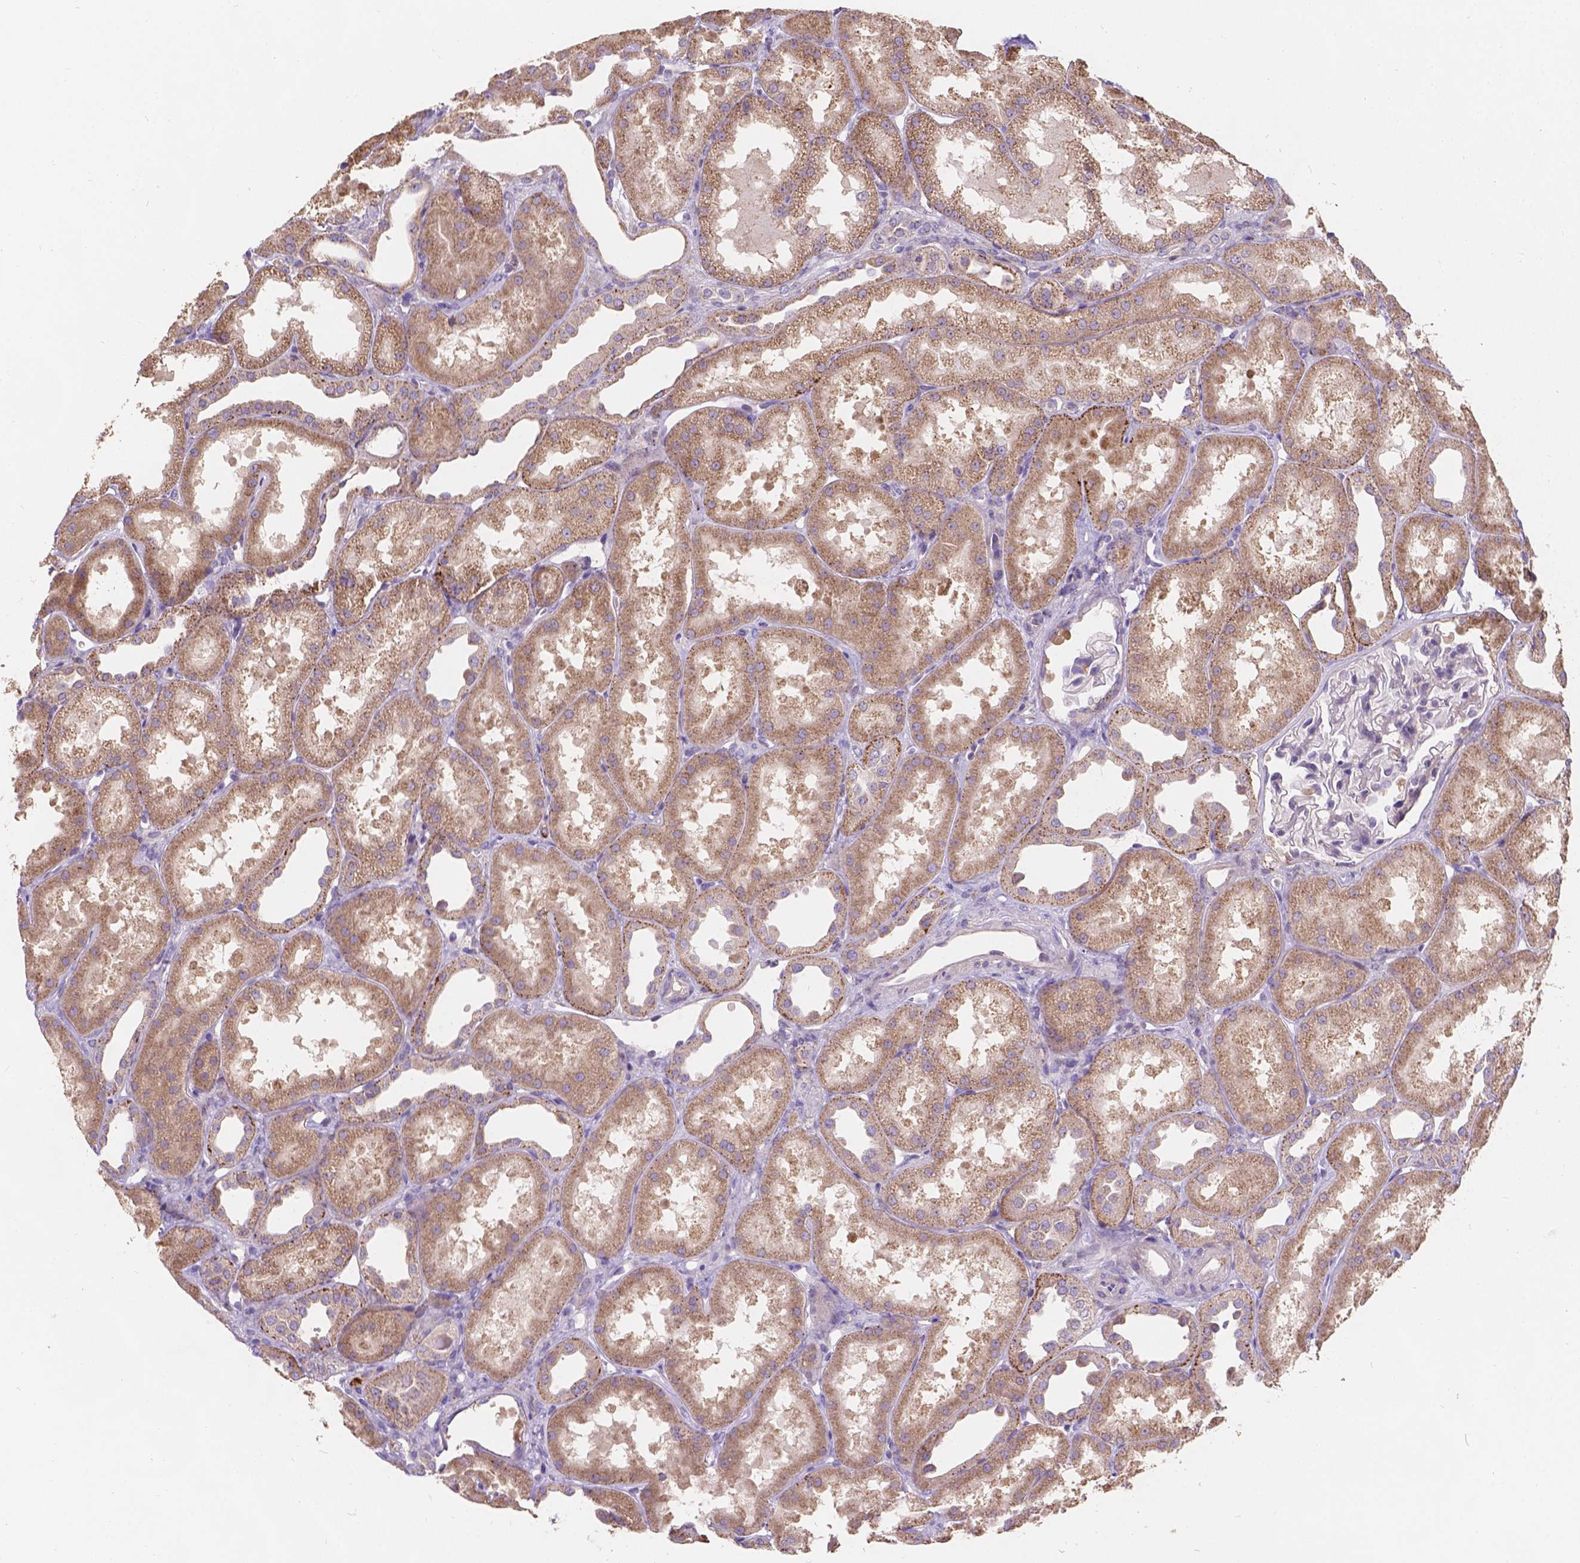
{"staining": {"intensity": "negative", "quantity": "none", "location": "none"}, "tissue": "kidney", "cell_type": "Cells in glomeruli", "image_type": "normal", "snomed": [{"axis": "morphology", "description": "Normal tissue, NOS"}, {"axis": "topography", "description": "Kidney"}], "caption": "Cells in glomeruli show no significant protein positivity in normal kidney. (Stains: DAB (3,3'-diaminobenzidine) IHC with hematoxylin counter stain, Microscopy: brightfield microscopy at high magnification).", "gene": "CDK10", "patient": {"sex": "male", "age": 61}}